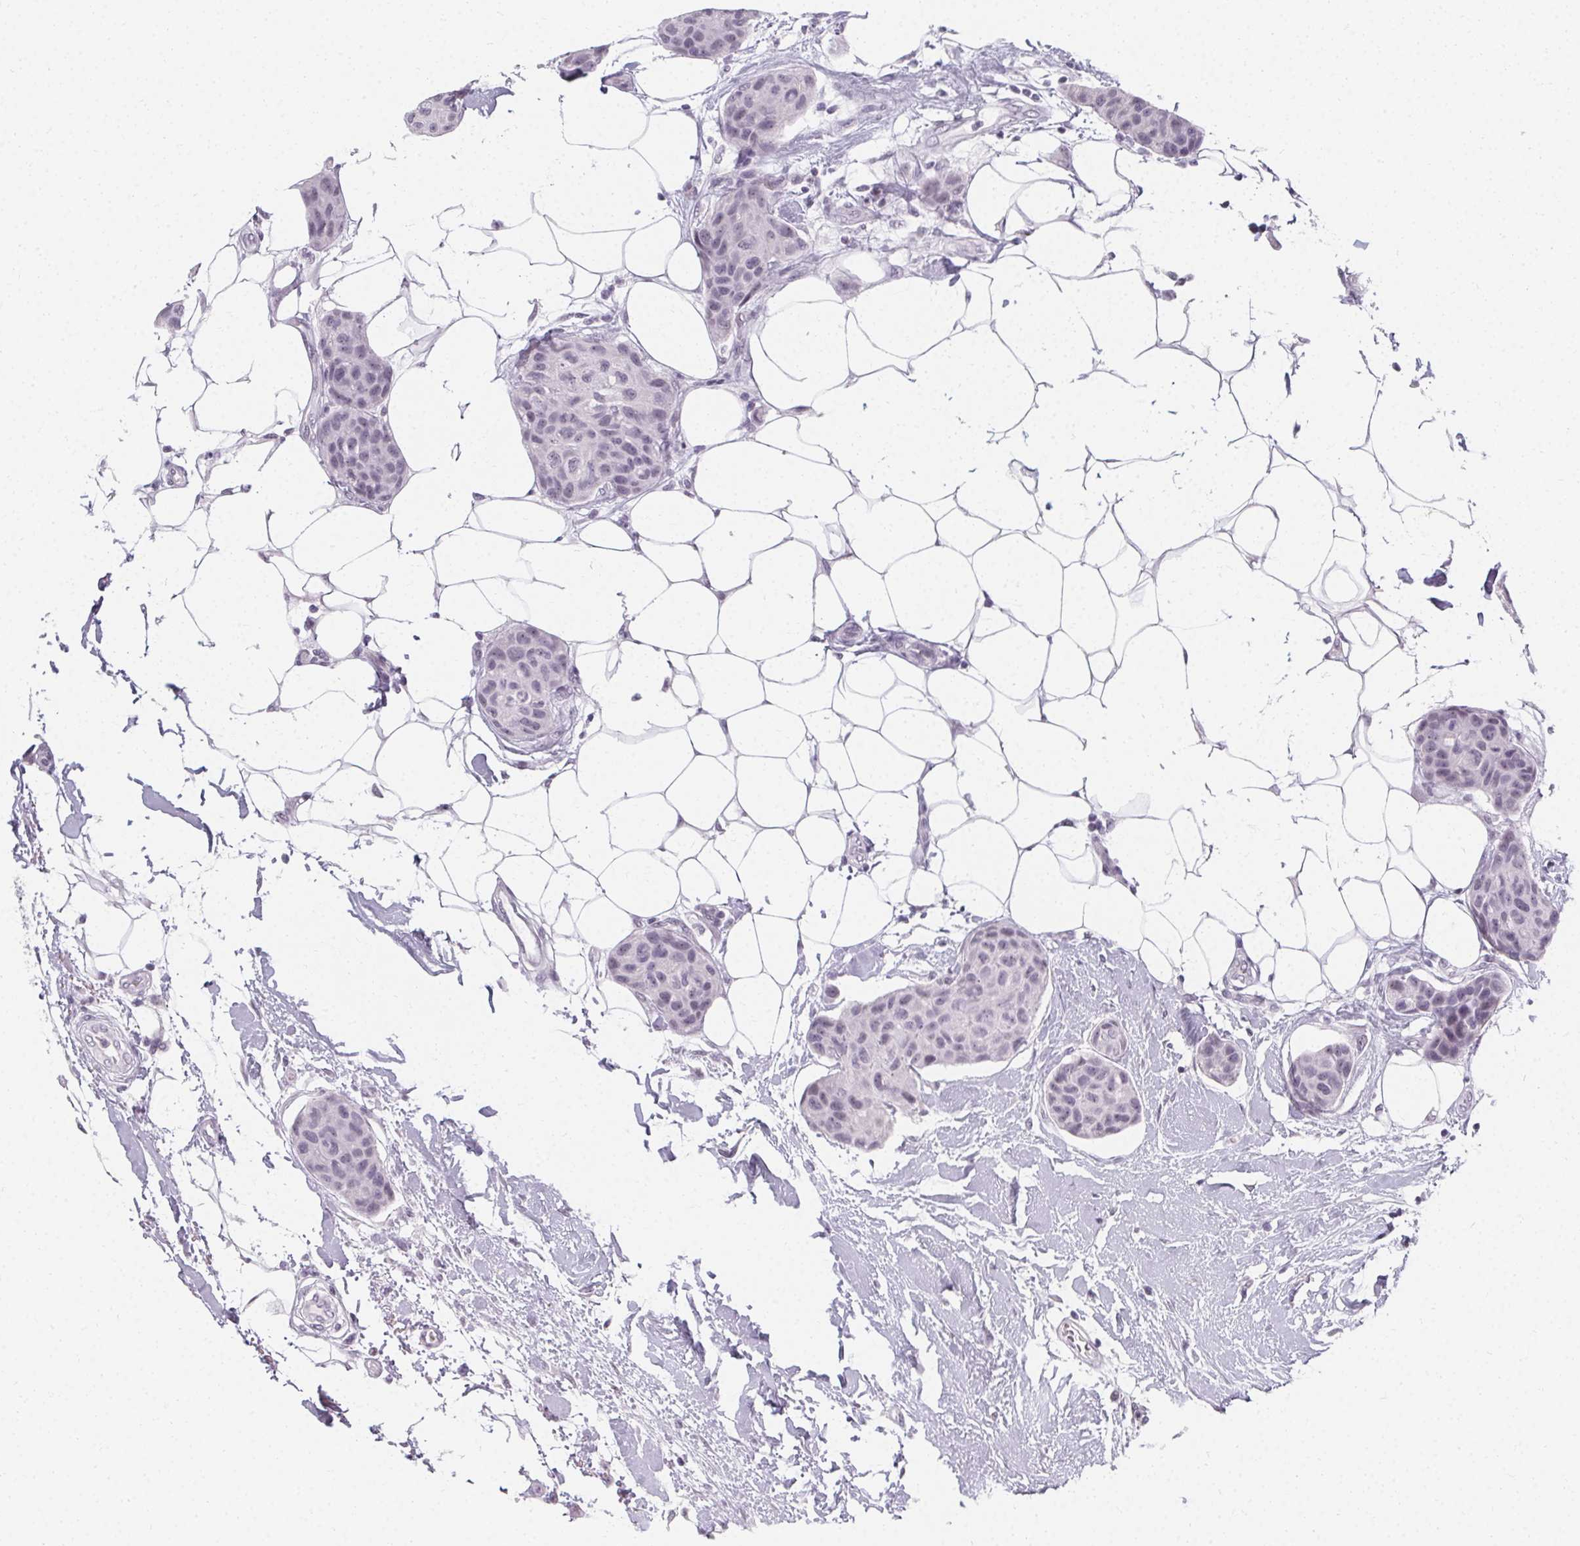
{"staining": {"intensity": "negative", "quantity": "none", "location": "none"}, "tissue": "breast cancer", "cell_type": "Tumor cells", "image_type": "cancer", "snomed": [{"axis": "morphology", "description": "Duct carcinoma"}, {"axis": "topography", "description": "Breast"}, {"axis": "topography", "description": "Lymph node"}], "caption": "High magnification brightfield microscopy of breast cancer stained with DAB (3,3'-diaminobenzidine) (brown) and counterstained with hematoxylin (blue): tumor cells show no significant positivity. The staining was performed using DAB (3,3'-diaminobenzidine) to visualize the protein expression in brown, while the nuclei were stained in blue with hematoxylin (Magnification: 20x).", "gene": "SYNPR", "patient": {"sex": "female", "age": 80}}